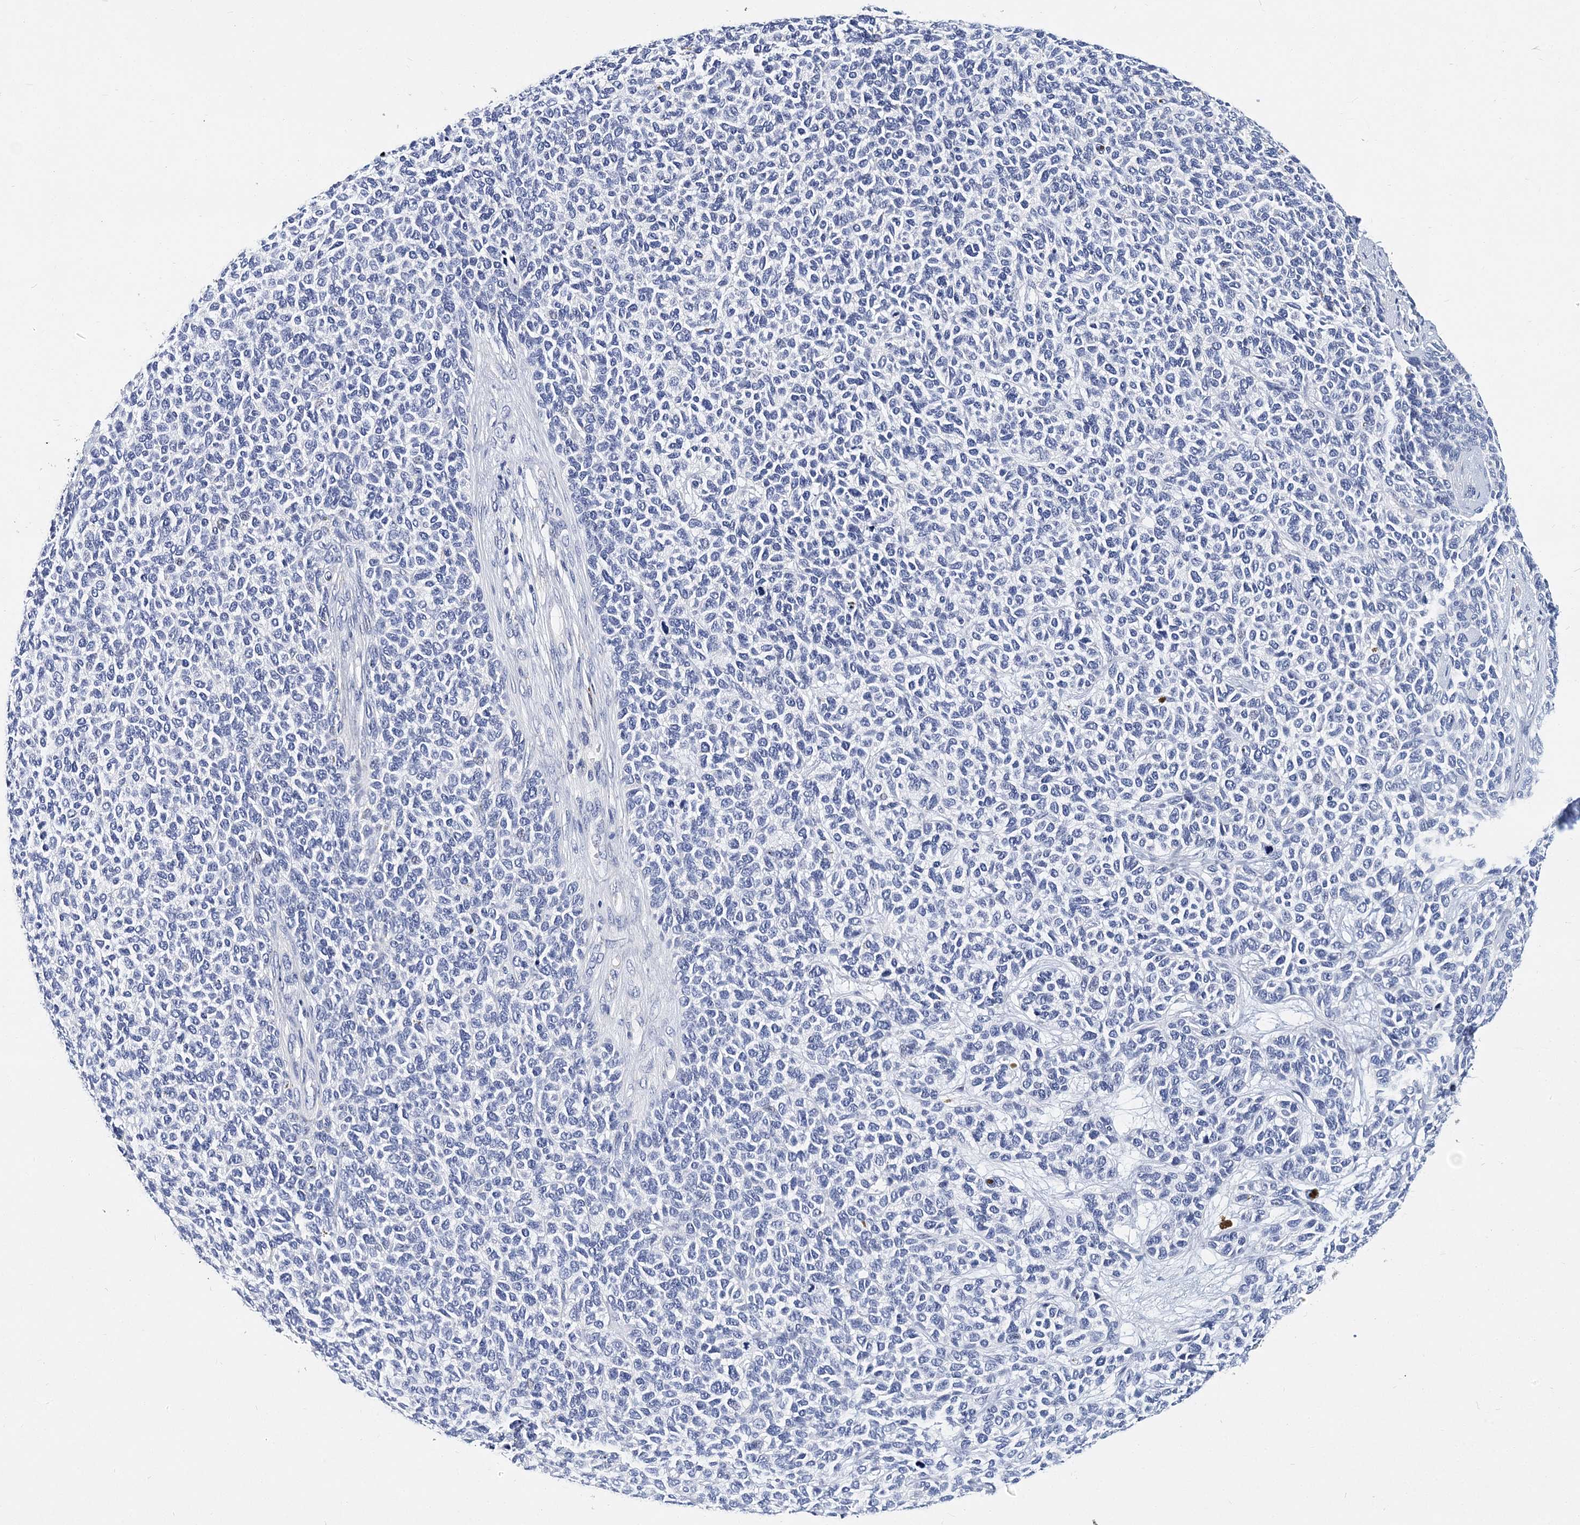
{"staining": {"intensity": "negative", "quantity": "none", "location": "none"}, "tissue": "skin cancer", "cell_type": "Tumor cells", "image_type": "cancer", "snomed": [{"axis": "morphology", "description": "Basal cell carcinoma"}, {"axis": "topography", "description": "Skin"}], "caption": "Immunohistochemistry micrograph of neoplastic tissue: skin basal cell carcinoma stained with DAB (3,3'-diaminobenzidine) demonstrates no significant protein positivity in tumor cells.", "gene": "ITGA2B", "patient": {"sex": "female", "age": 84}}